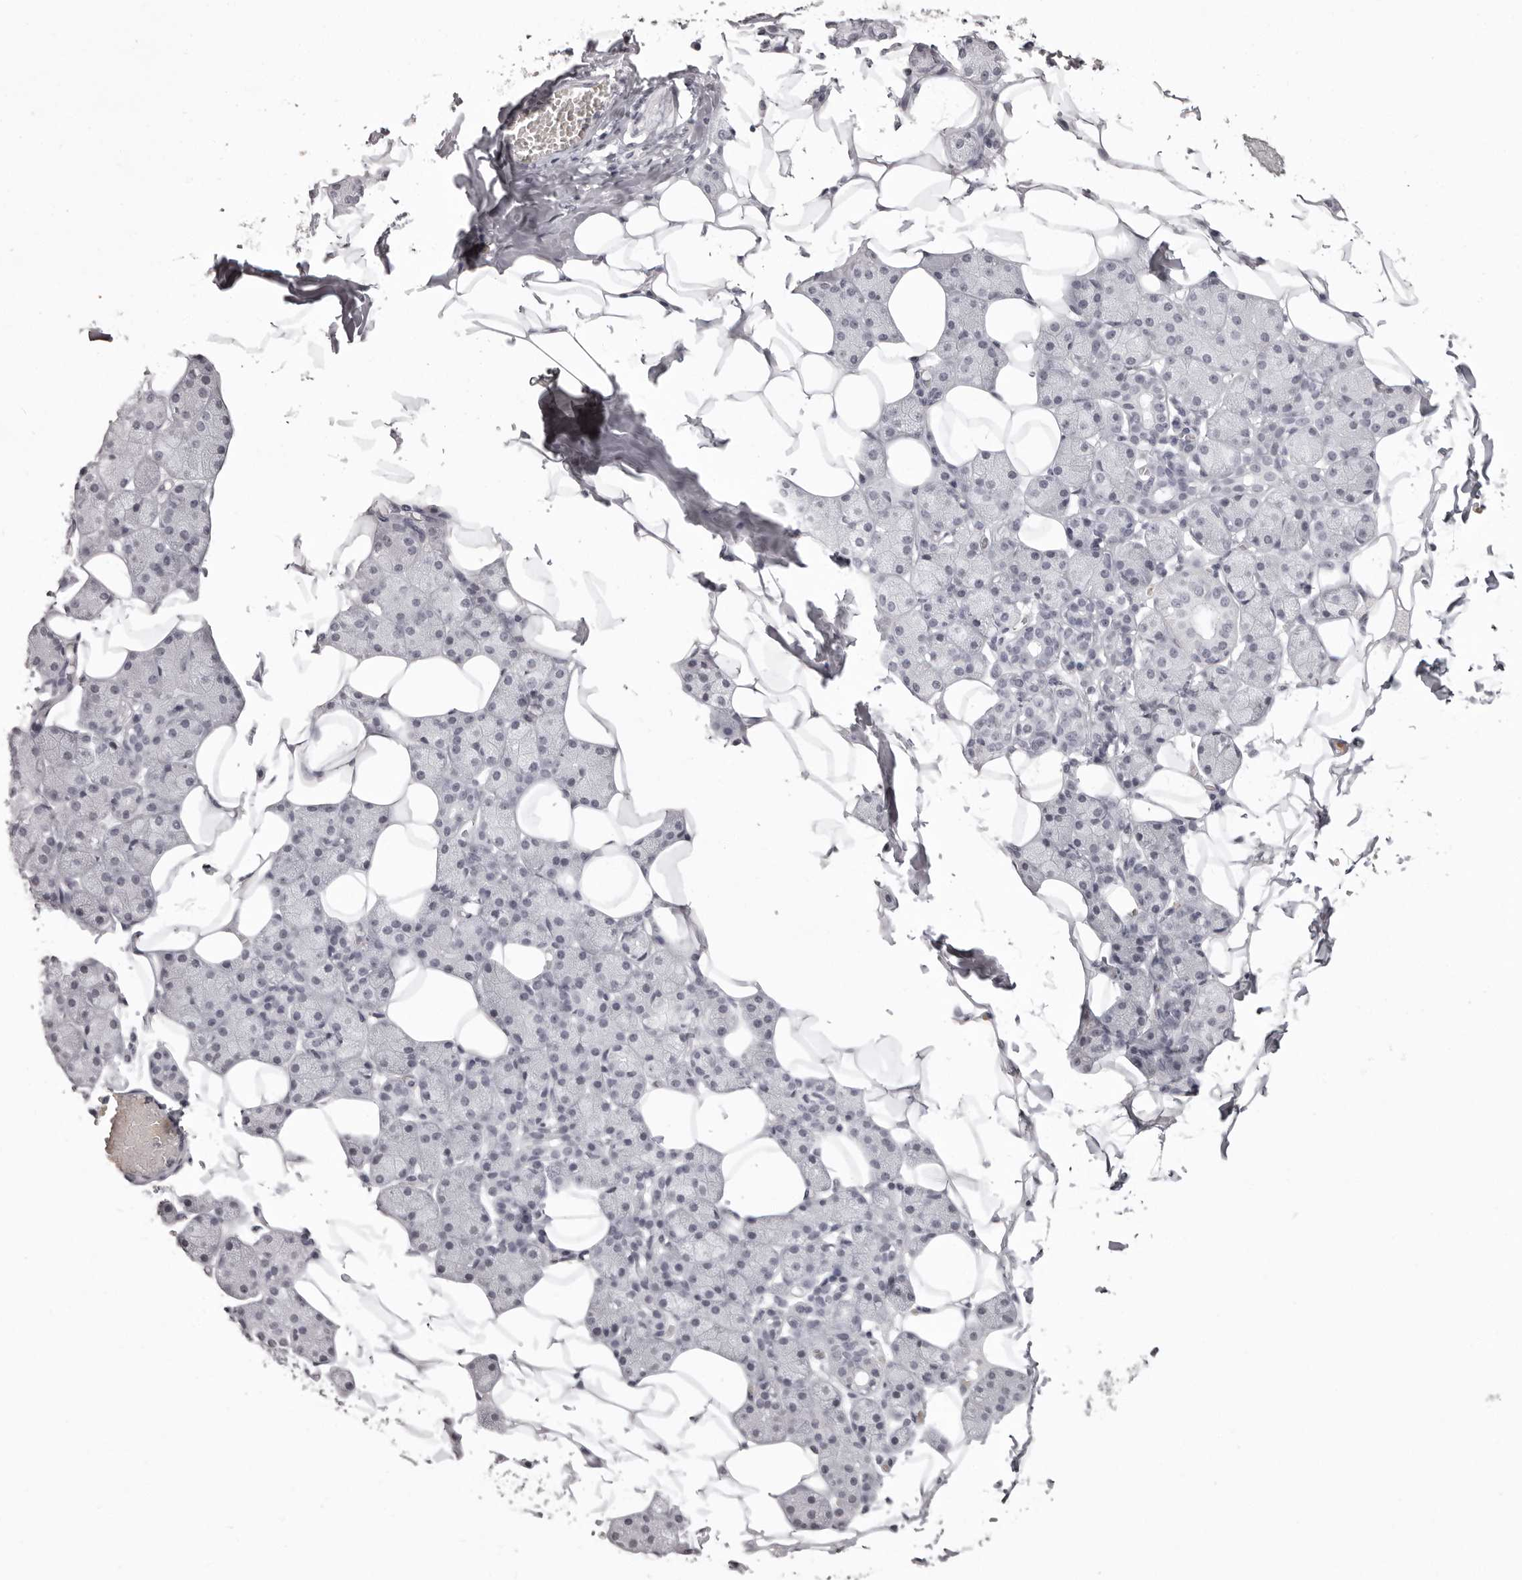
{"staining": {"intensity": "negative", "quantity": "none", "location": "none"}, "tissue": "salivary gland", "cell_type": "Glandular cells", "image_type": "normal", "snomed": [{"axis": "morphology", "description": "Normal tissue, NOS"}, {"axis": "topography", "description": "Salivary gland"}], "caption": "IHC histopathology image of normal salivary gland: human salivary gland stained with DAB (3,3'-diaminobenzidine) demonstrates no significant protein expression in glandular cells.", "gene": "C8orf74", "patient": {"sex": "female", "age": 33}}